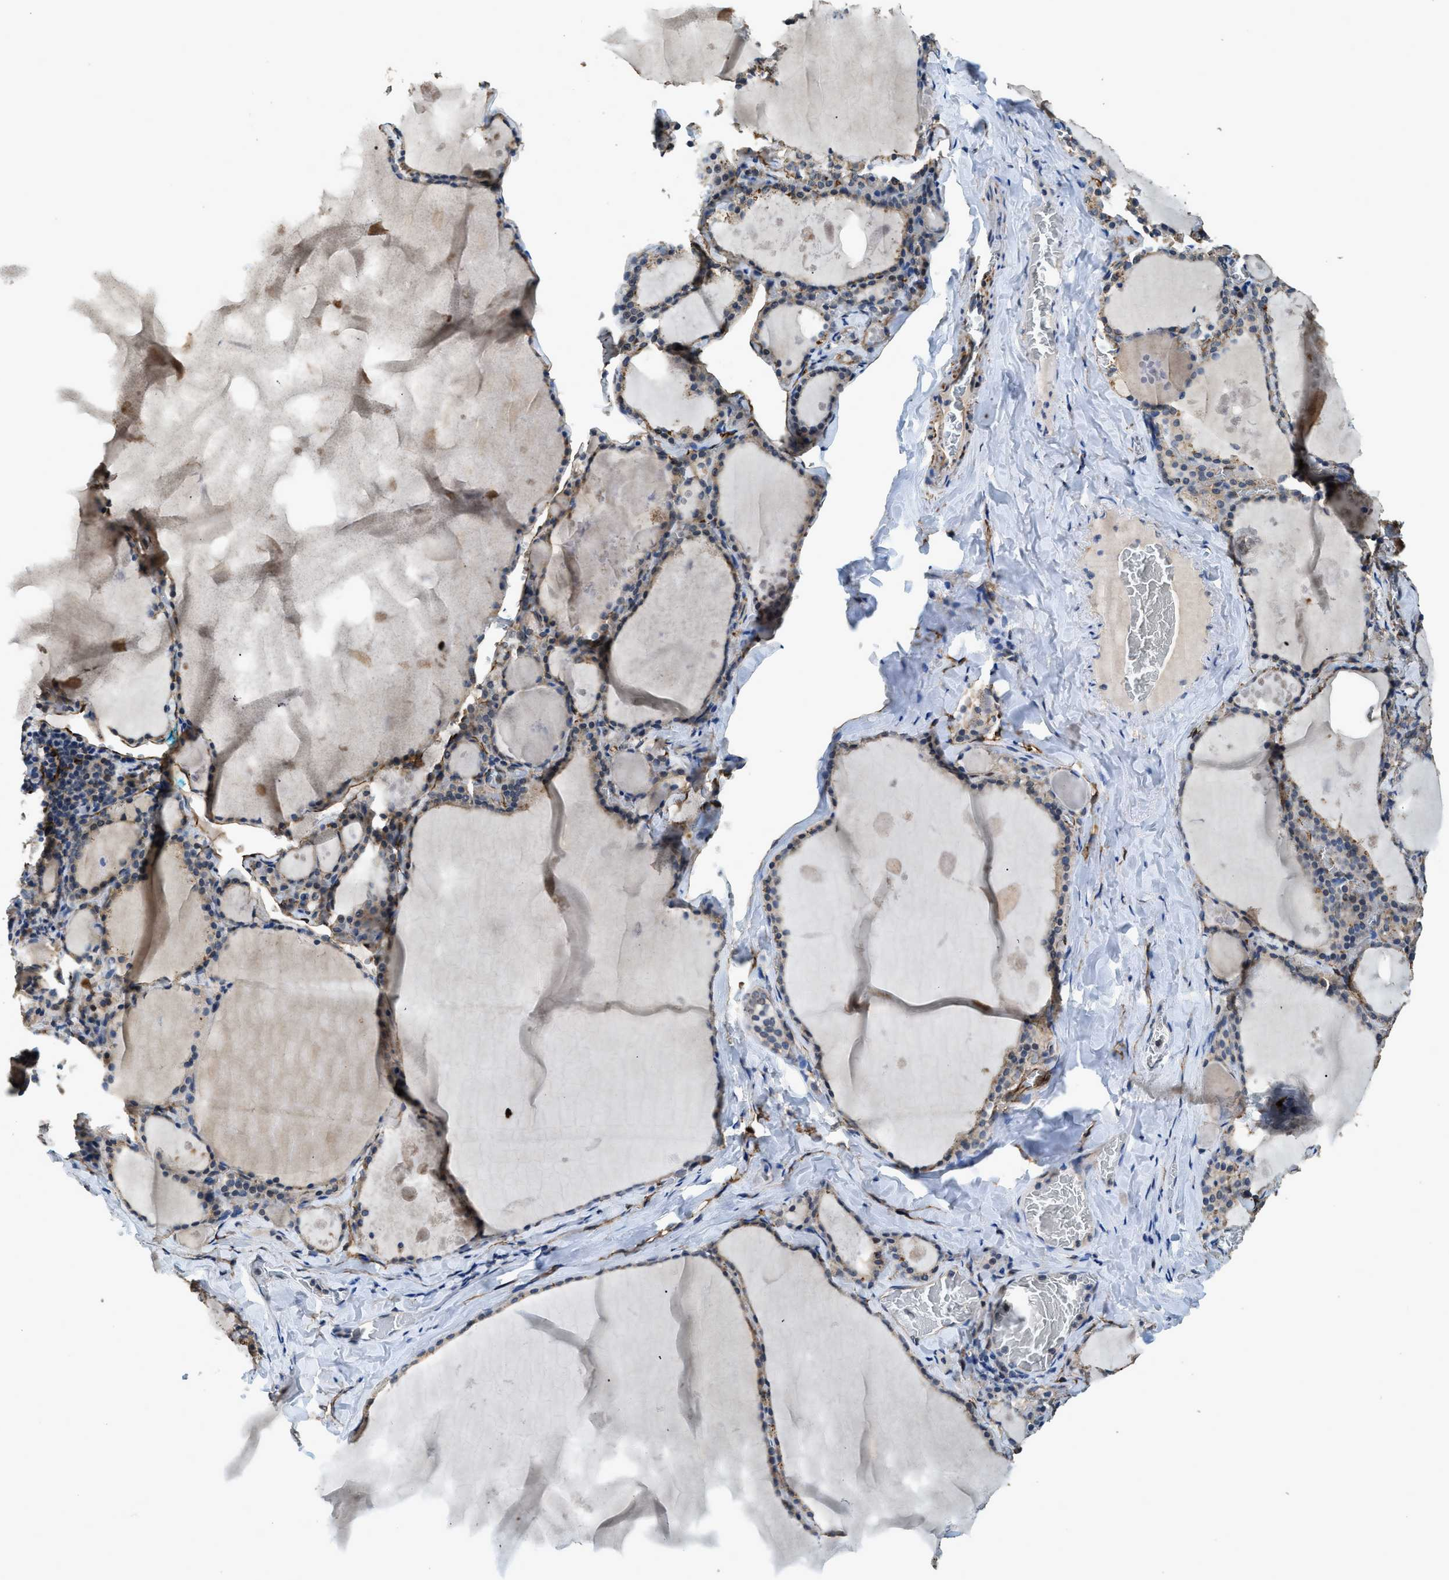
{"staining": {"intensity": "weak", "quantity": "25%-75%", "location": "cytoplasmic/membranous"}, "tissue": "thyroid gland", "cell_type": "Glandular cells", "image_type": "normal", "snomed": [{"axis": "morphology", "description": "Normal tissue, NOS"}, {"axis": "topography", "description": "Thyroid gland"}], "caption": "Glandular cells reveal low levels of weak cytoplasmic/membranous expression in approximately 25%-75% of cells in normal thyroid gland. (Stains: DAB in brown, nuclei in blue, Microscopy: brightfield microscopy at high magnification).", "gene": "SYNM", "patient": {"sex": "male", "age": 56}}